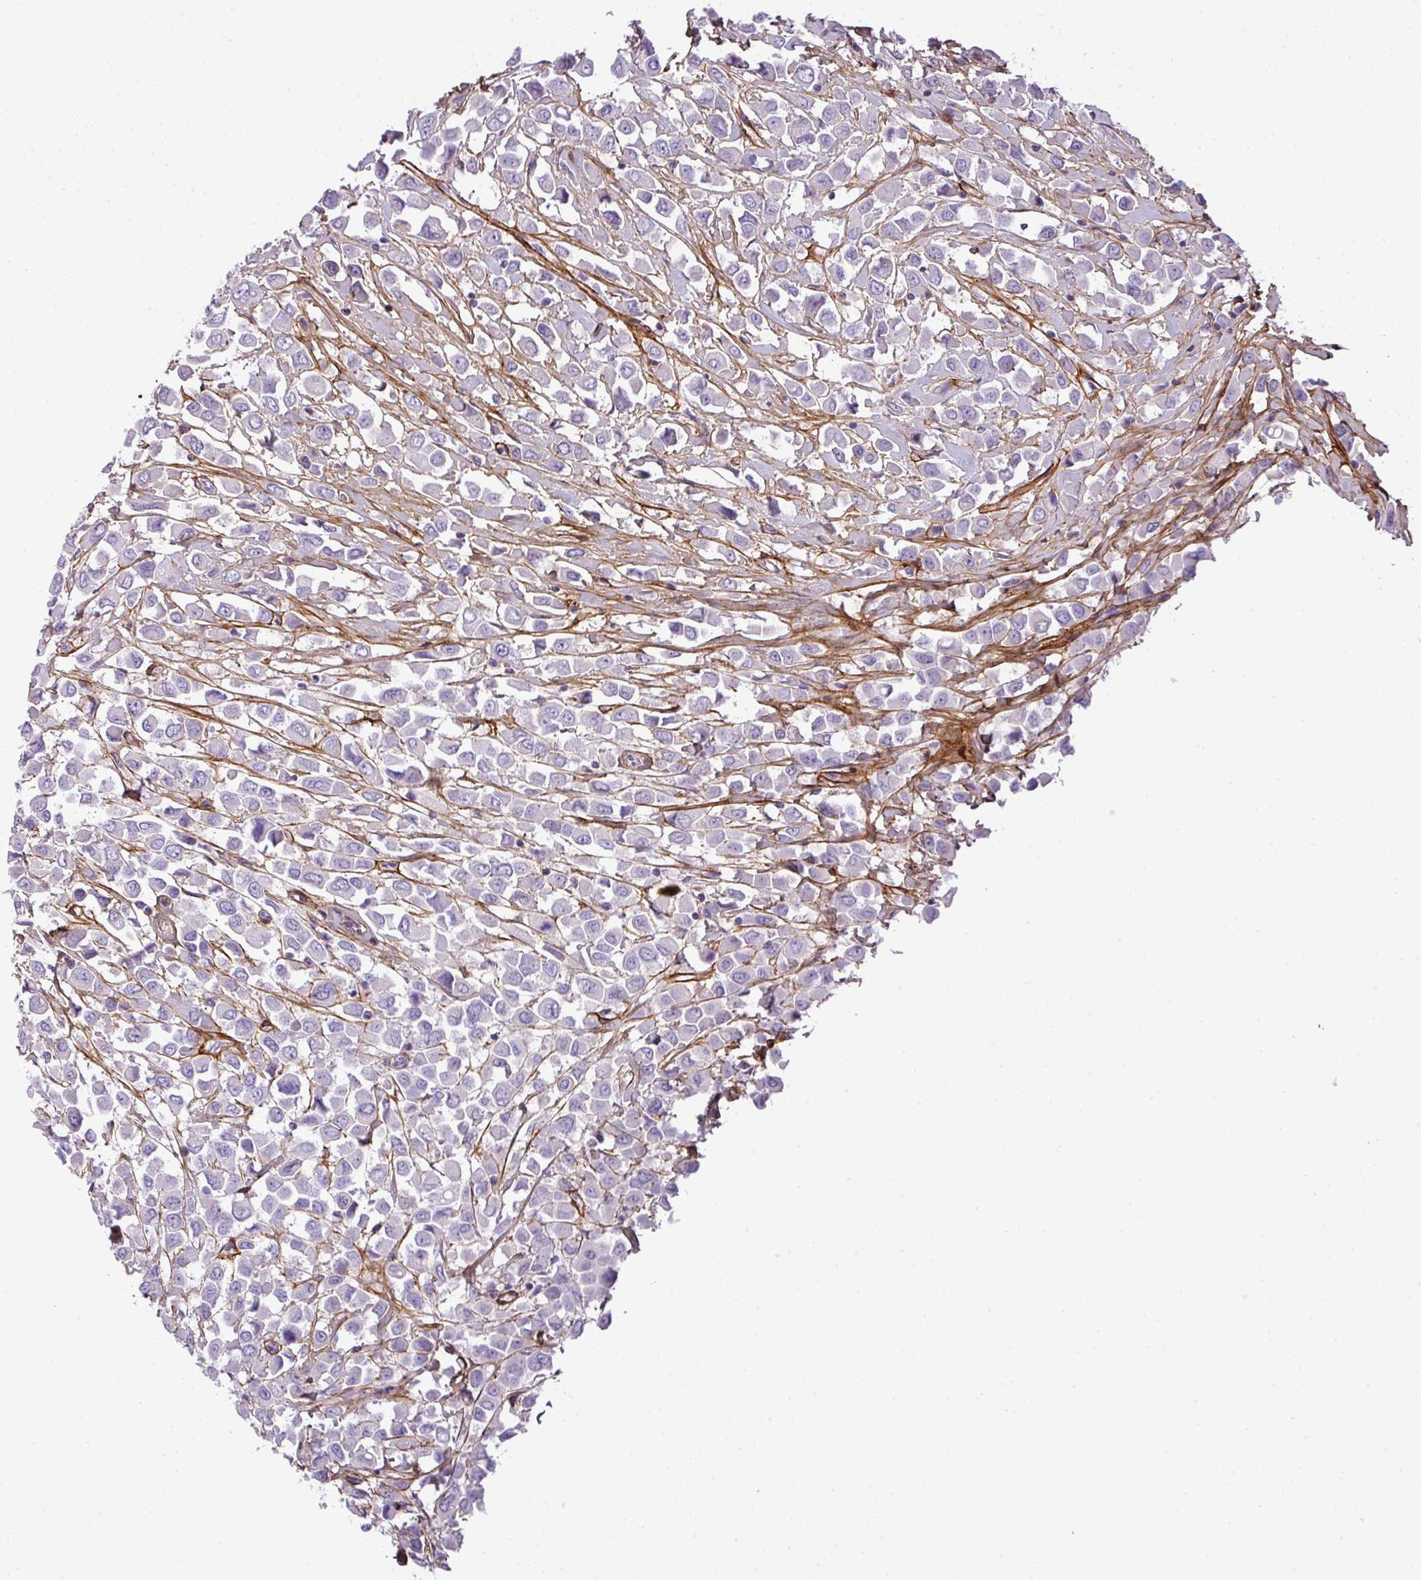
{"staining": {"intensity": "negative", "quantity": "none", "location": "none"}, "tissue": "breast cancer", "cell_type": "Tumor cells", "image_type": "cancer", "snomed": [{"axis": "morphology", "description": "Duct carcinoma"}, {"axis": "topography", "description": "Breast"}], "caption": "Infiltrating ductal carcinoma (breast) was stained to show a protein in brown. There is no significant expression in tumor cells.", "gene": "PARD6G", "patient": {"sex": "female", "age": 61}}